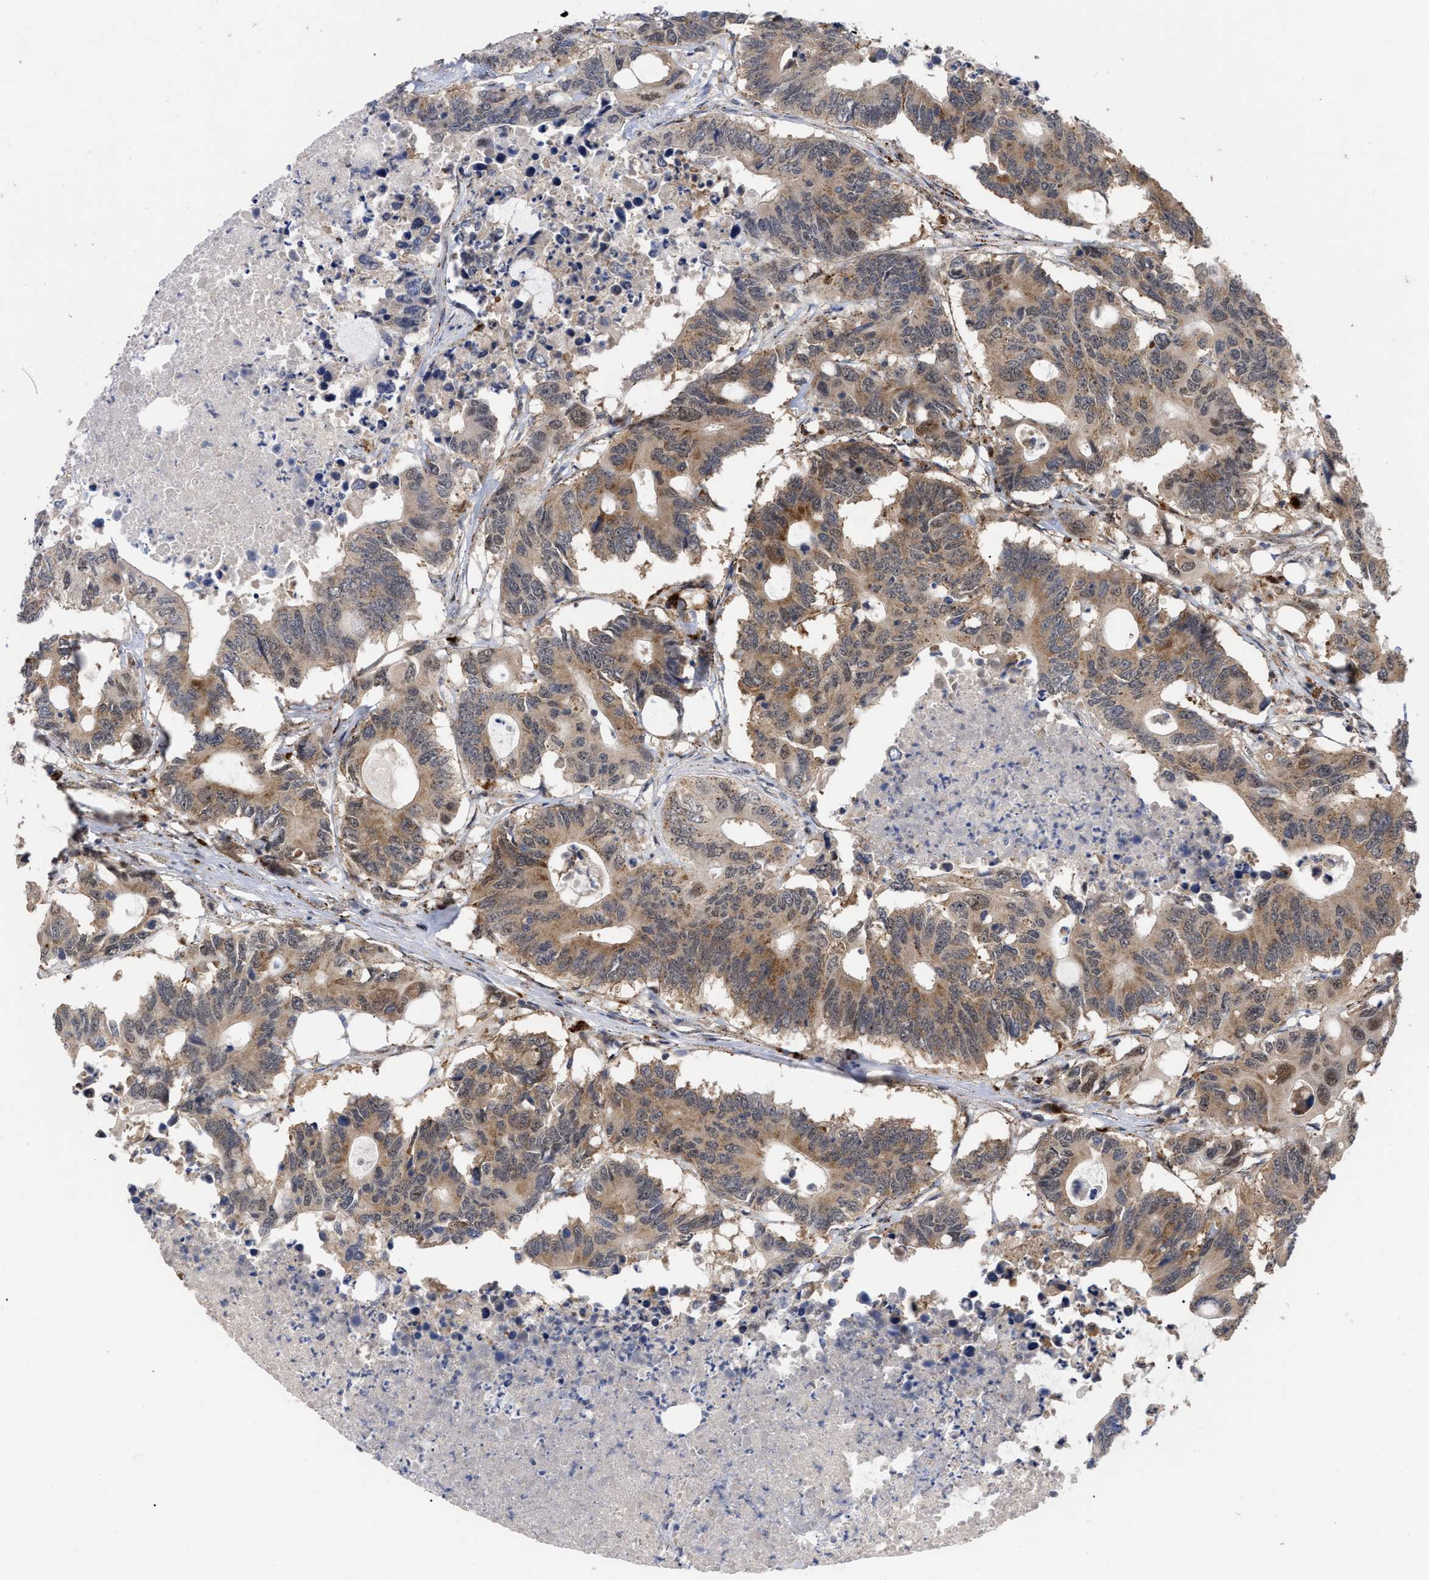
{"staining": {"intensity": "moderate", "quantity": "25%-75%", "location": "cytoplasmic/membranous"}, "tissue": "colorectal cancer", "cell_type": "Tumor cells", "image_type": "cancer", "snomed": [{"axis": "morphology", "description": "Adenocarcinoma, NOS"}, {"axis": "topography", "description": "Colon"}], "caption": "Brown immunohistochemical staining in colorectal cancer (adenocarcinoma) shows moderate cytoplasmic/membranous staining in about 25%-75% of tumor cells.", "gene": "UPF1", "patient": {"sex": "male", "age": 71}}